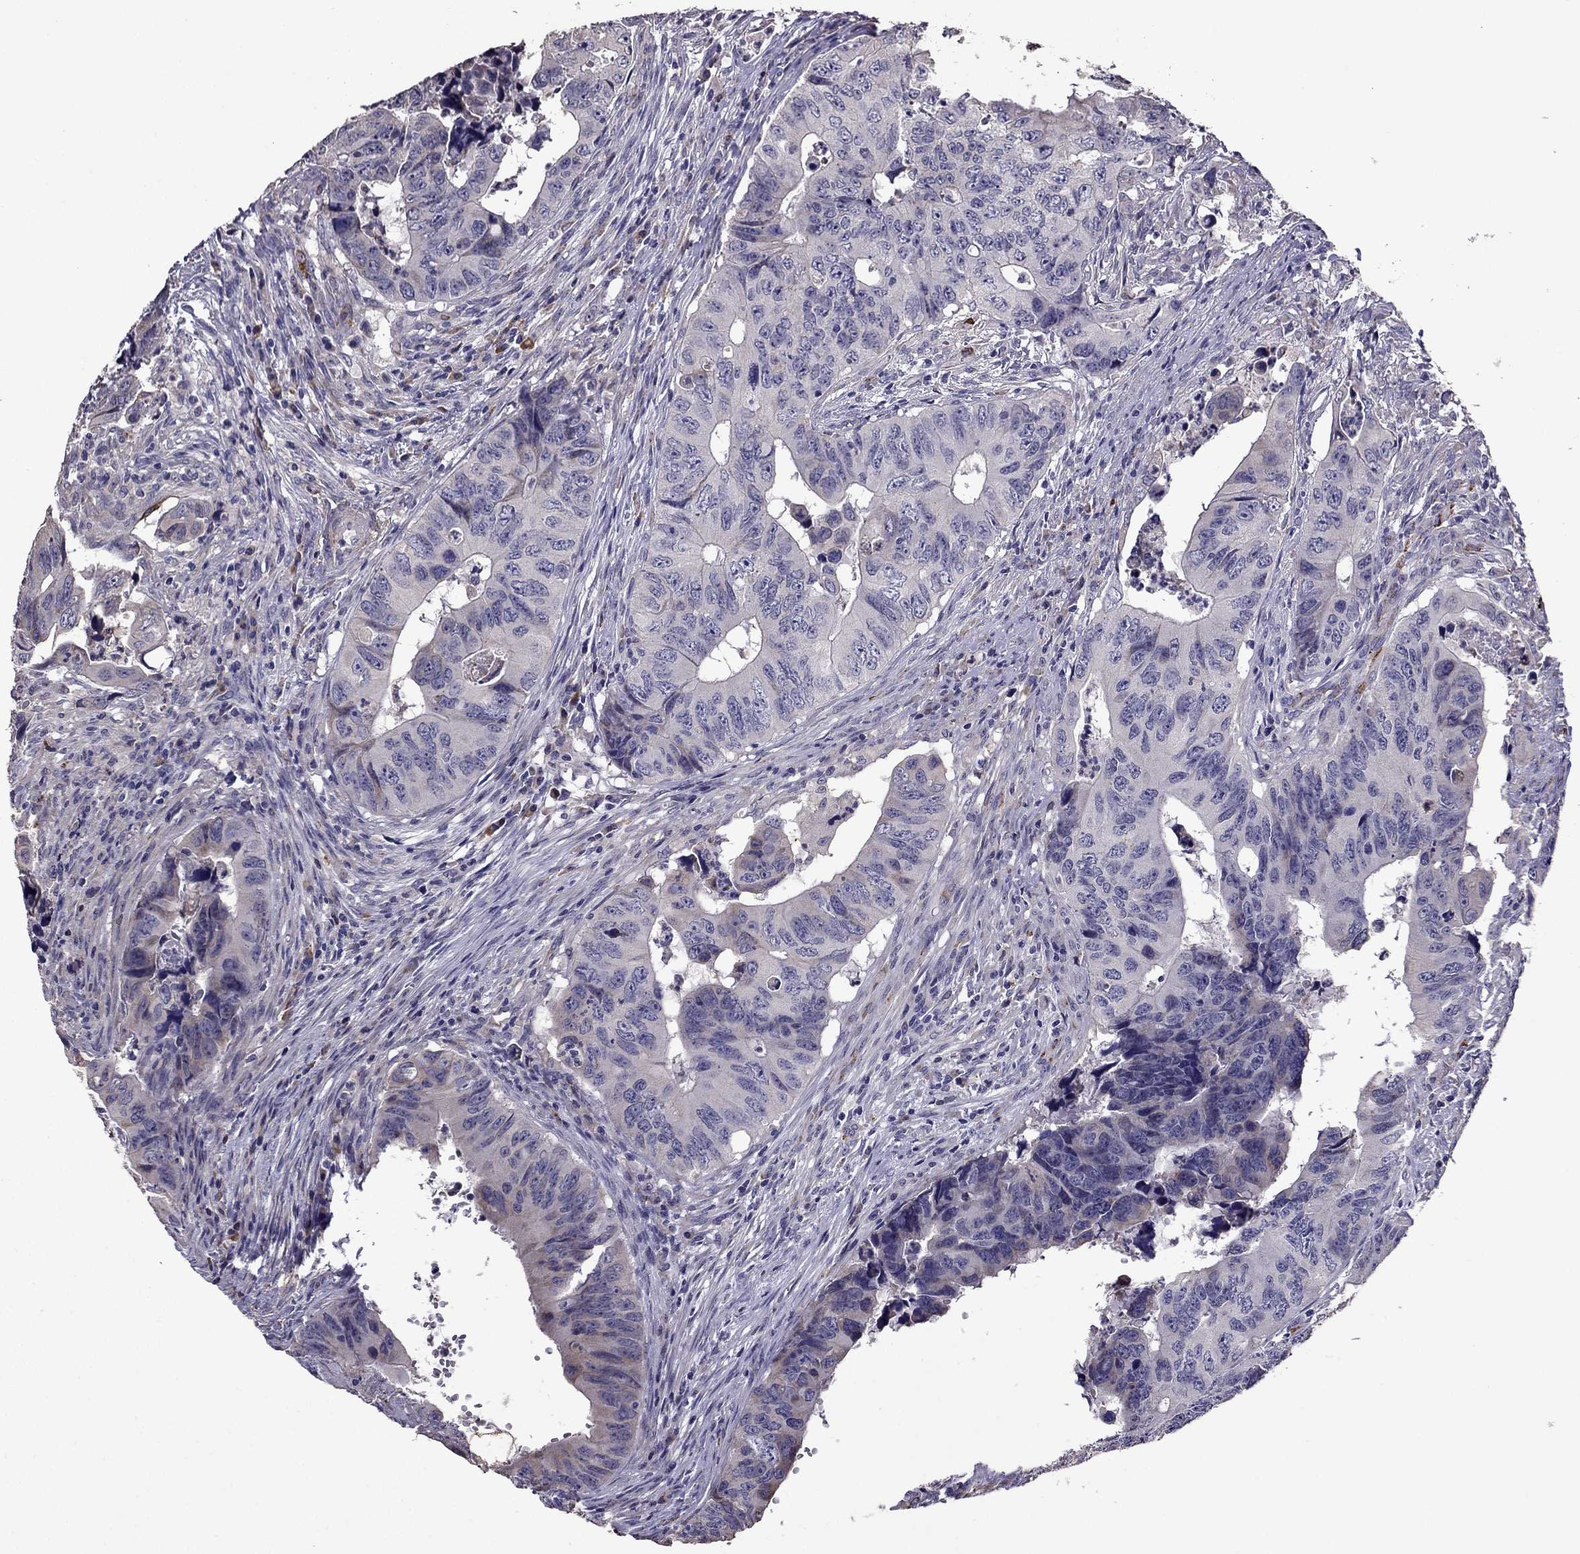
{"staining": {"intensity": "negative", "quantity": "none", "location": "none"}, "tissue": "colorectal cancer", "cell_type": "Tumor cells", "image_type": "cancer", "snomed": [{"axis": "morphology", "description": "Adenocarcinoma, NOS"}, {"axis": "topography", "description": "Colon"}], "caption": "This is a micrograph of IHC staining of colorectal cancer (adenocarcinoma), which shows no positivity in tumor cells.", "gene": "CDH9", "patient": {"sex": "female", "age": 82}}